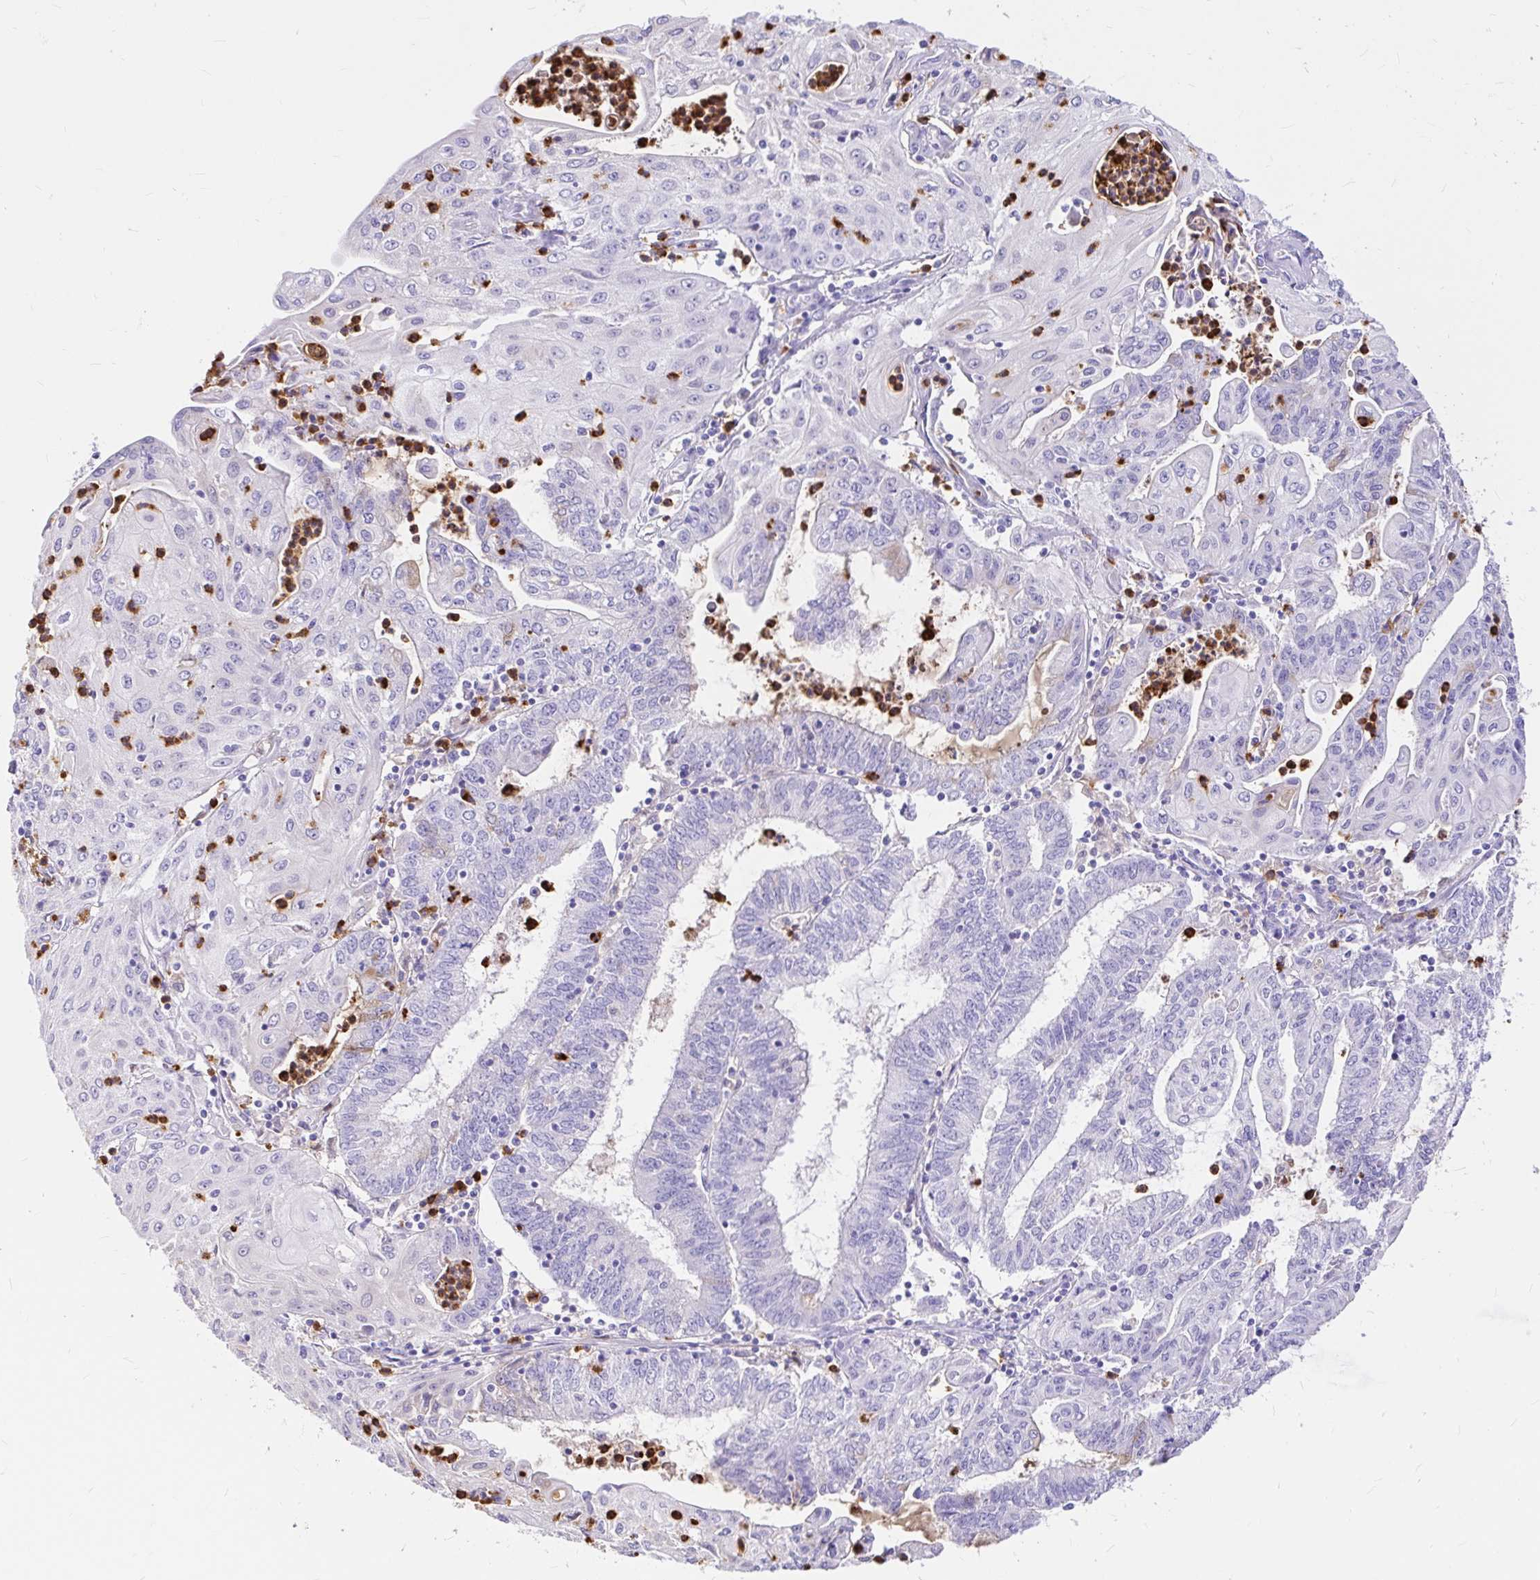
{"staining": {"intensity": "moderate", "quantity": "<25%", "location": "cytoplasmic/membranous"}, "tissue": "endometrial cancer", "cell_type": "Tumor cells", "image_type": "cancer", "snomed": [{"axis": "morphology", "description": "Adenocarcinoma, NOS"}, {"axis": "topography", "description": "Endometrium"}], "caption": "About <25% of tumor cells in endometrial cancer display moderate cytoplasmic/membranous protein staining as visualized by brown immunohistochemical staining.", "gene": "CLEC1B", "patient": {"sex": "female", "age": 61}}